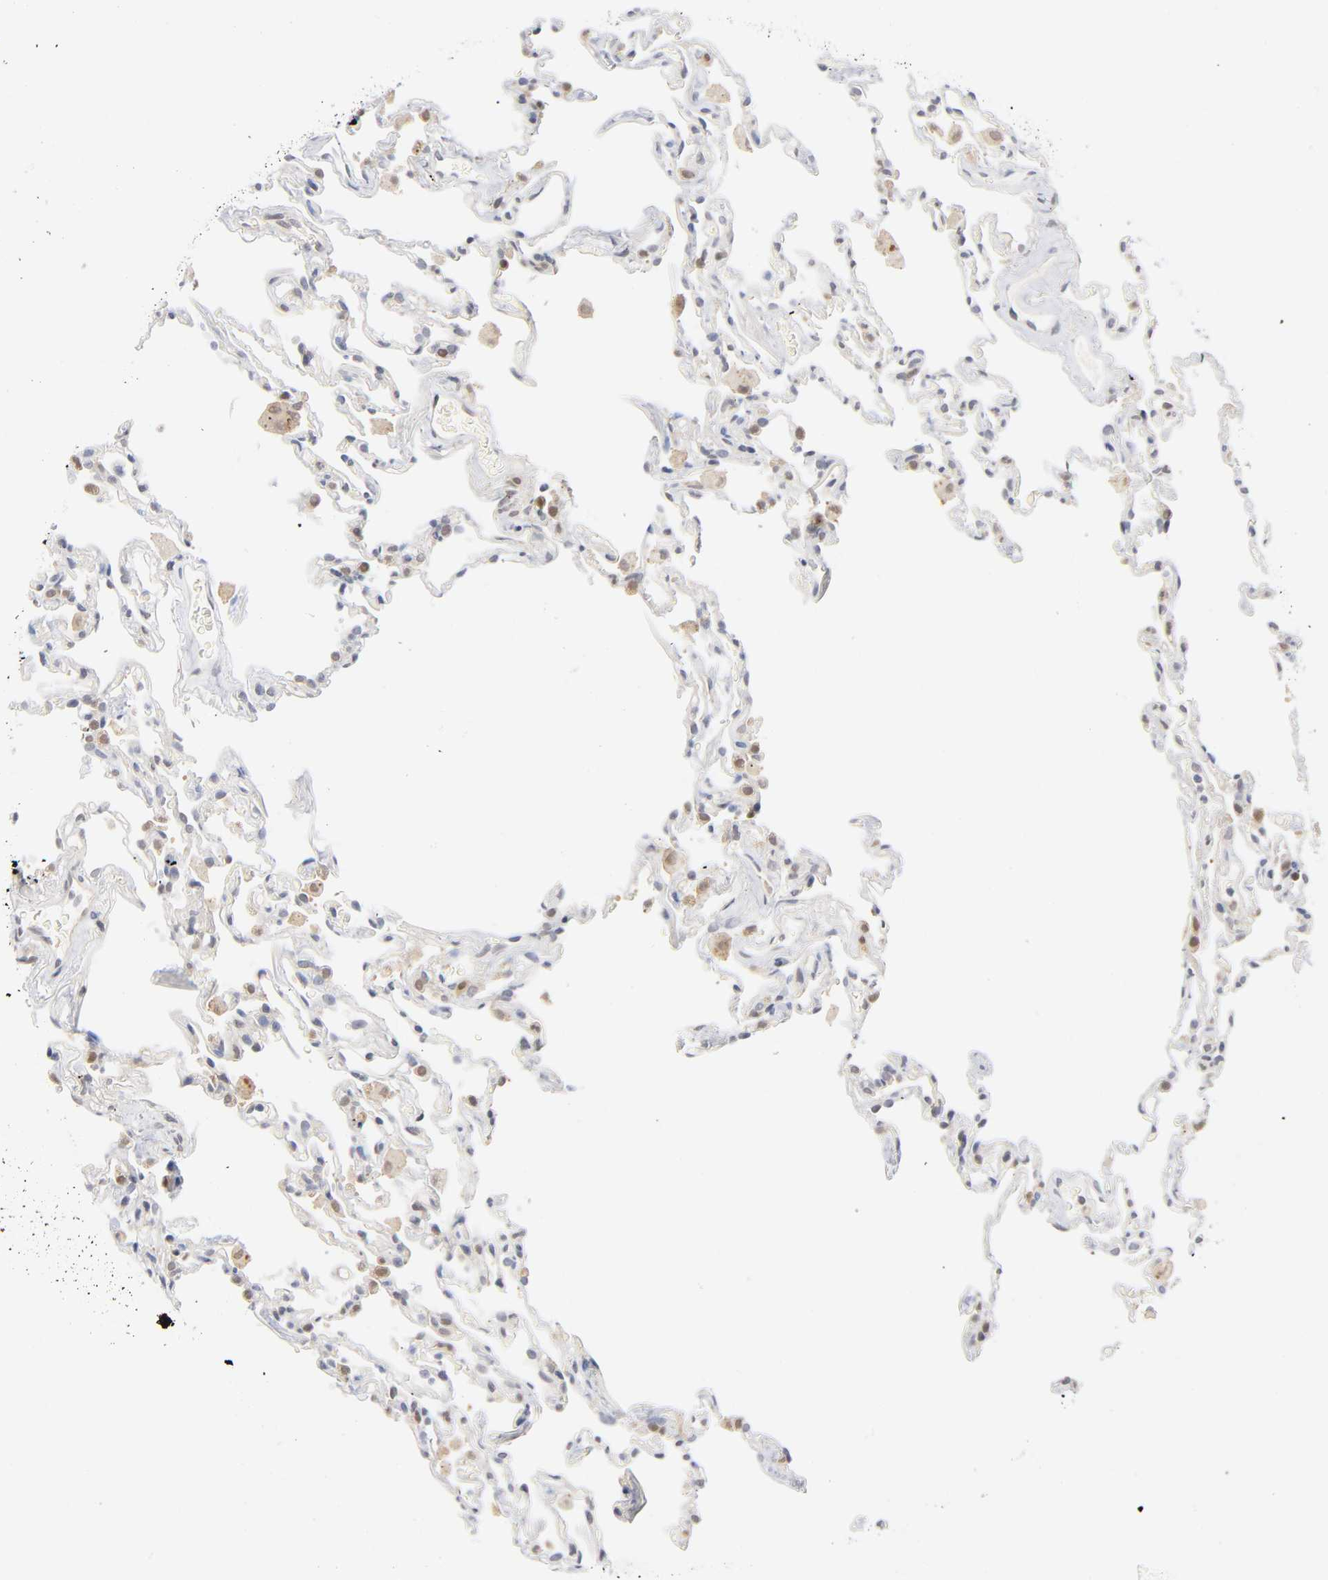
{"staining": {"intensity": "moderate", "quantity": "25%-75%", "location": "cytoplasmic/membranous"}, "tissue": "lung", "cell_type": "Alveolar cells", "image_type": "normal", "snomed": [{"axis": "morphology", "description": "Normal tissue, NOS"}, {"axis": "morphology", "description": "Soft tissue tumor metastatic"}, {"axis": "topography", "description": "Lung"}], "caption": "Moderate cytoplasmic/membranous expression is appreciated in approximately 25%-75% of alveolar cells in benign lung.", "gene": "DFFB", "patient": {"sex": "male", "age": 59}}